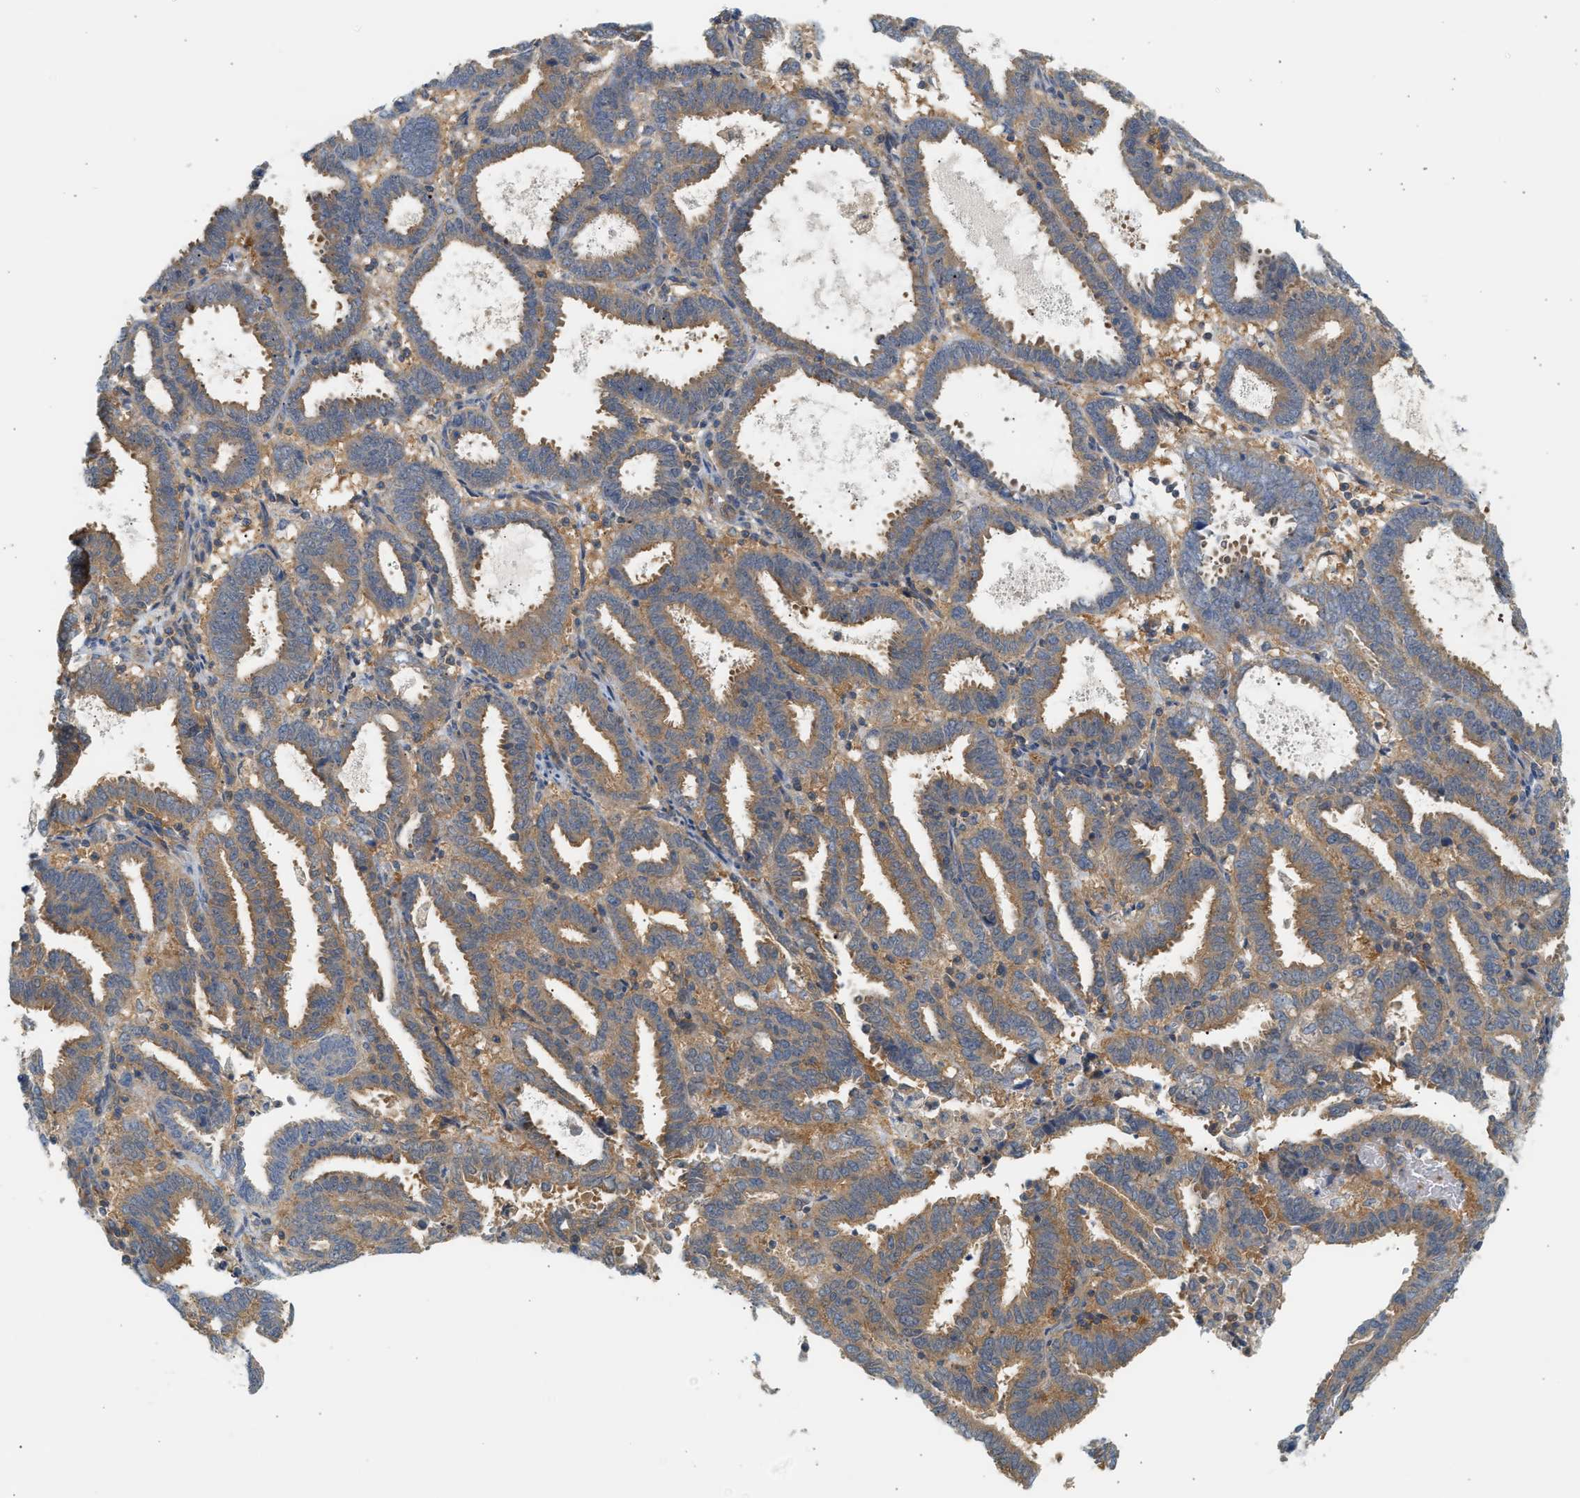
{"staining": {"intensity": "moderate", "quantity": ">75%", "location": "cytoplasmic/membranous"}, "tissue": "endometrial cancer", "cell_type": "Tumor cells", "image_type": "cancer", "snomed": [{"axis": "morphology", "description": "Adenocarcinoma, NOS"}, {"axis": "topography", "description": "Uterus"}], "caption": "There is medium levels of moderate cytoplasmic/membranous expression in tumor cells of endometrial cancer, as demonstrated by immunohistochemical staining (brown color).", "gene": "PAFAH1B1", "patient": {"sex": "female", "age": 83}}